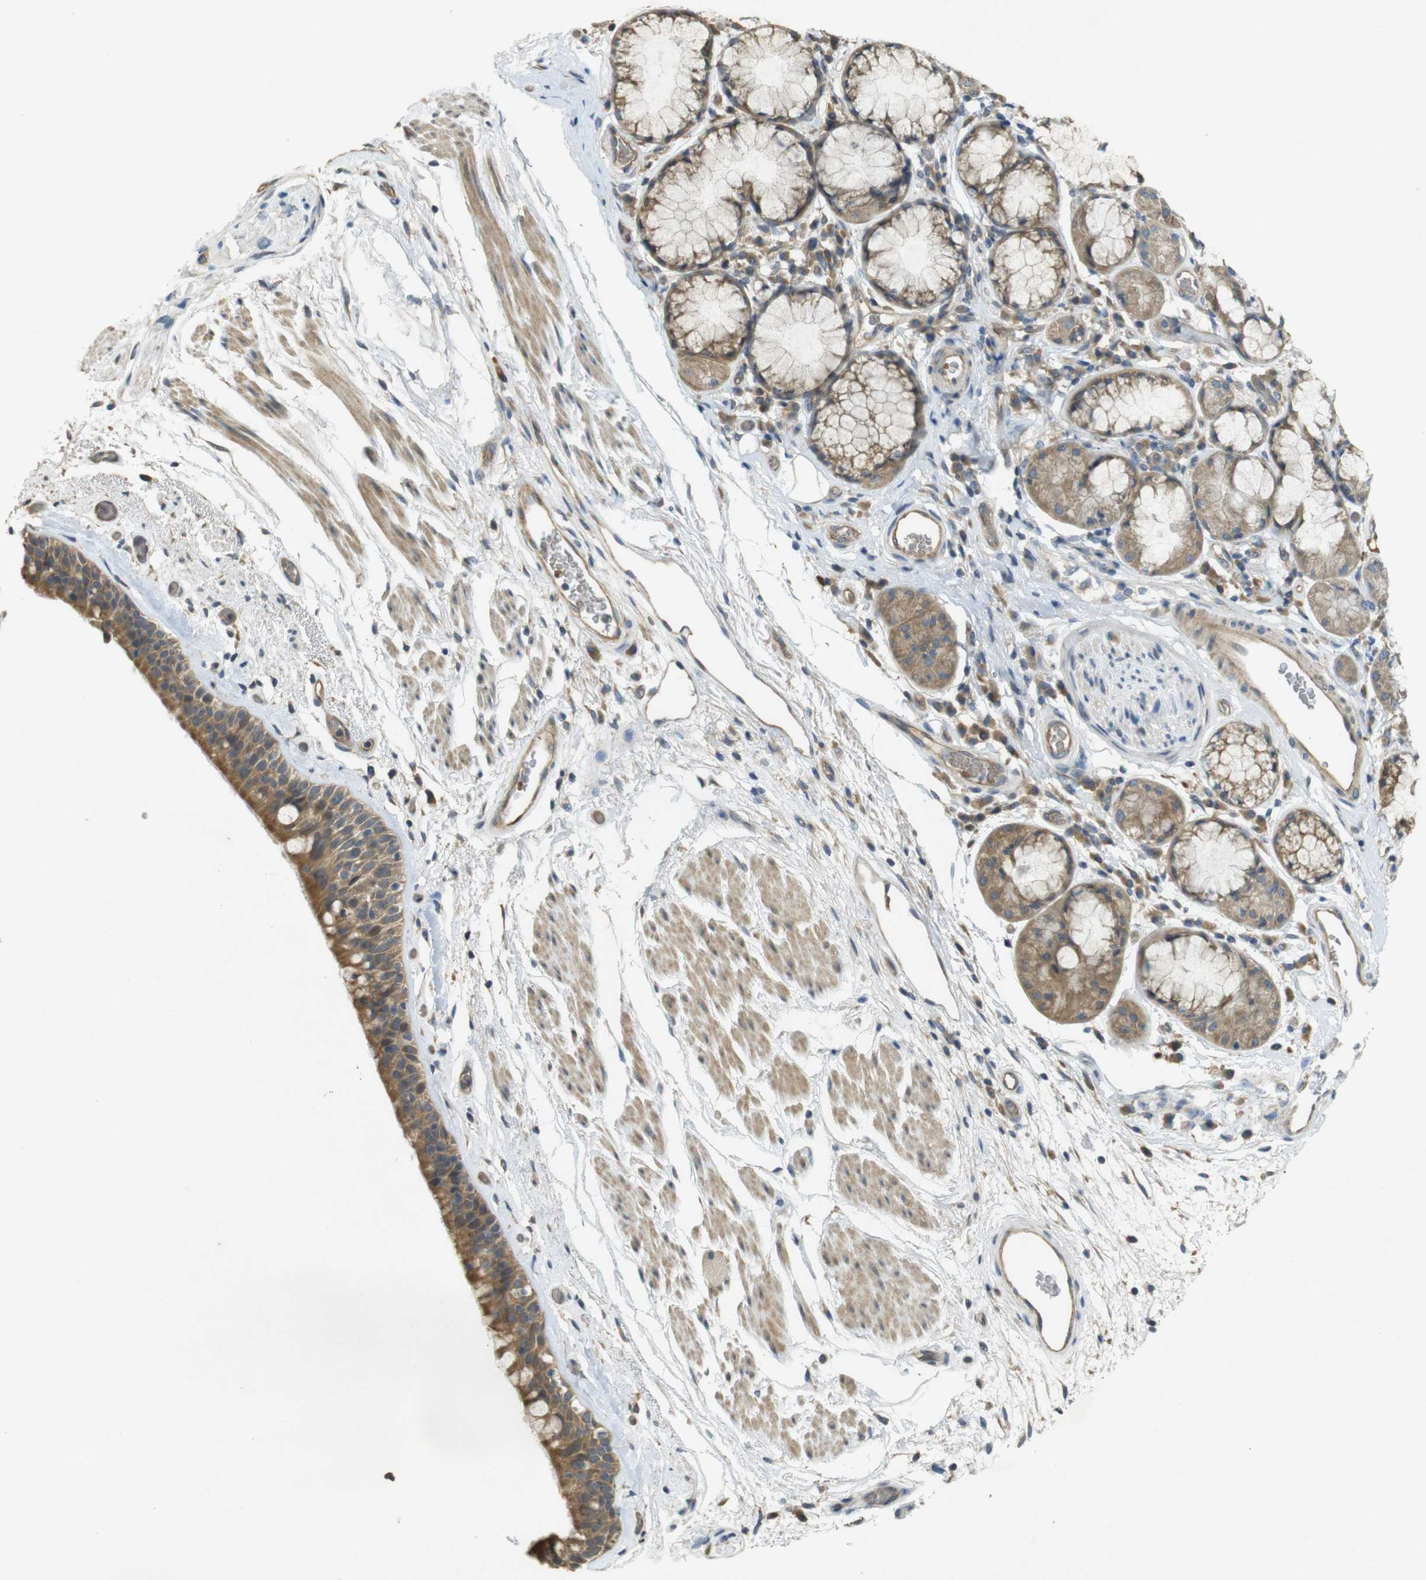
{"staining": {"intensity": "moderate", "quantity": ">75%", "location": "cytoplasmic/membranous"}, "tissue": "bronchus", "cell_type": "Respiratory epithelial cells", "image_type": "normal", "snomed": [{"axis": "morphology", "description": "Normal tissue, NOS"}, {"axis": "morphology", "description": "Adenocarcinoma, NOS"}, {"axis": "topography", "description": "Bronchus"}, {"axis": "topography", "description": "Lung"}], "caption": "Immunohistochemistry (DAB) staining of benign human bronchus shows moderate cytoplasmic/membranous protein staining in approximately >75% of respiratory epithelial cells.", "gene": "CLTC", "patient": {"sex": "female", "age": 54}}